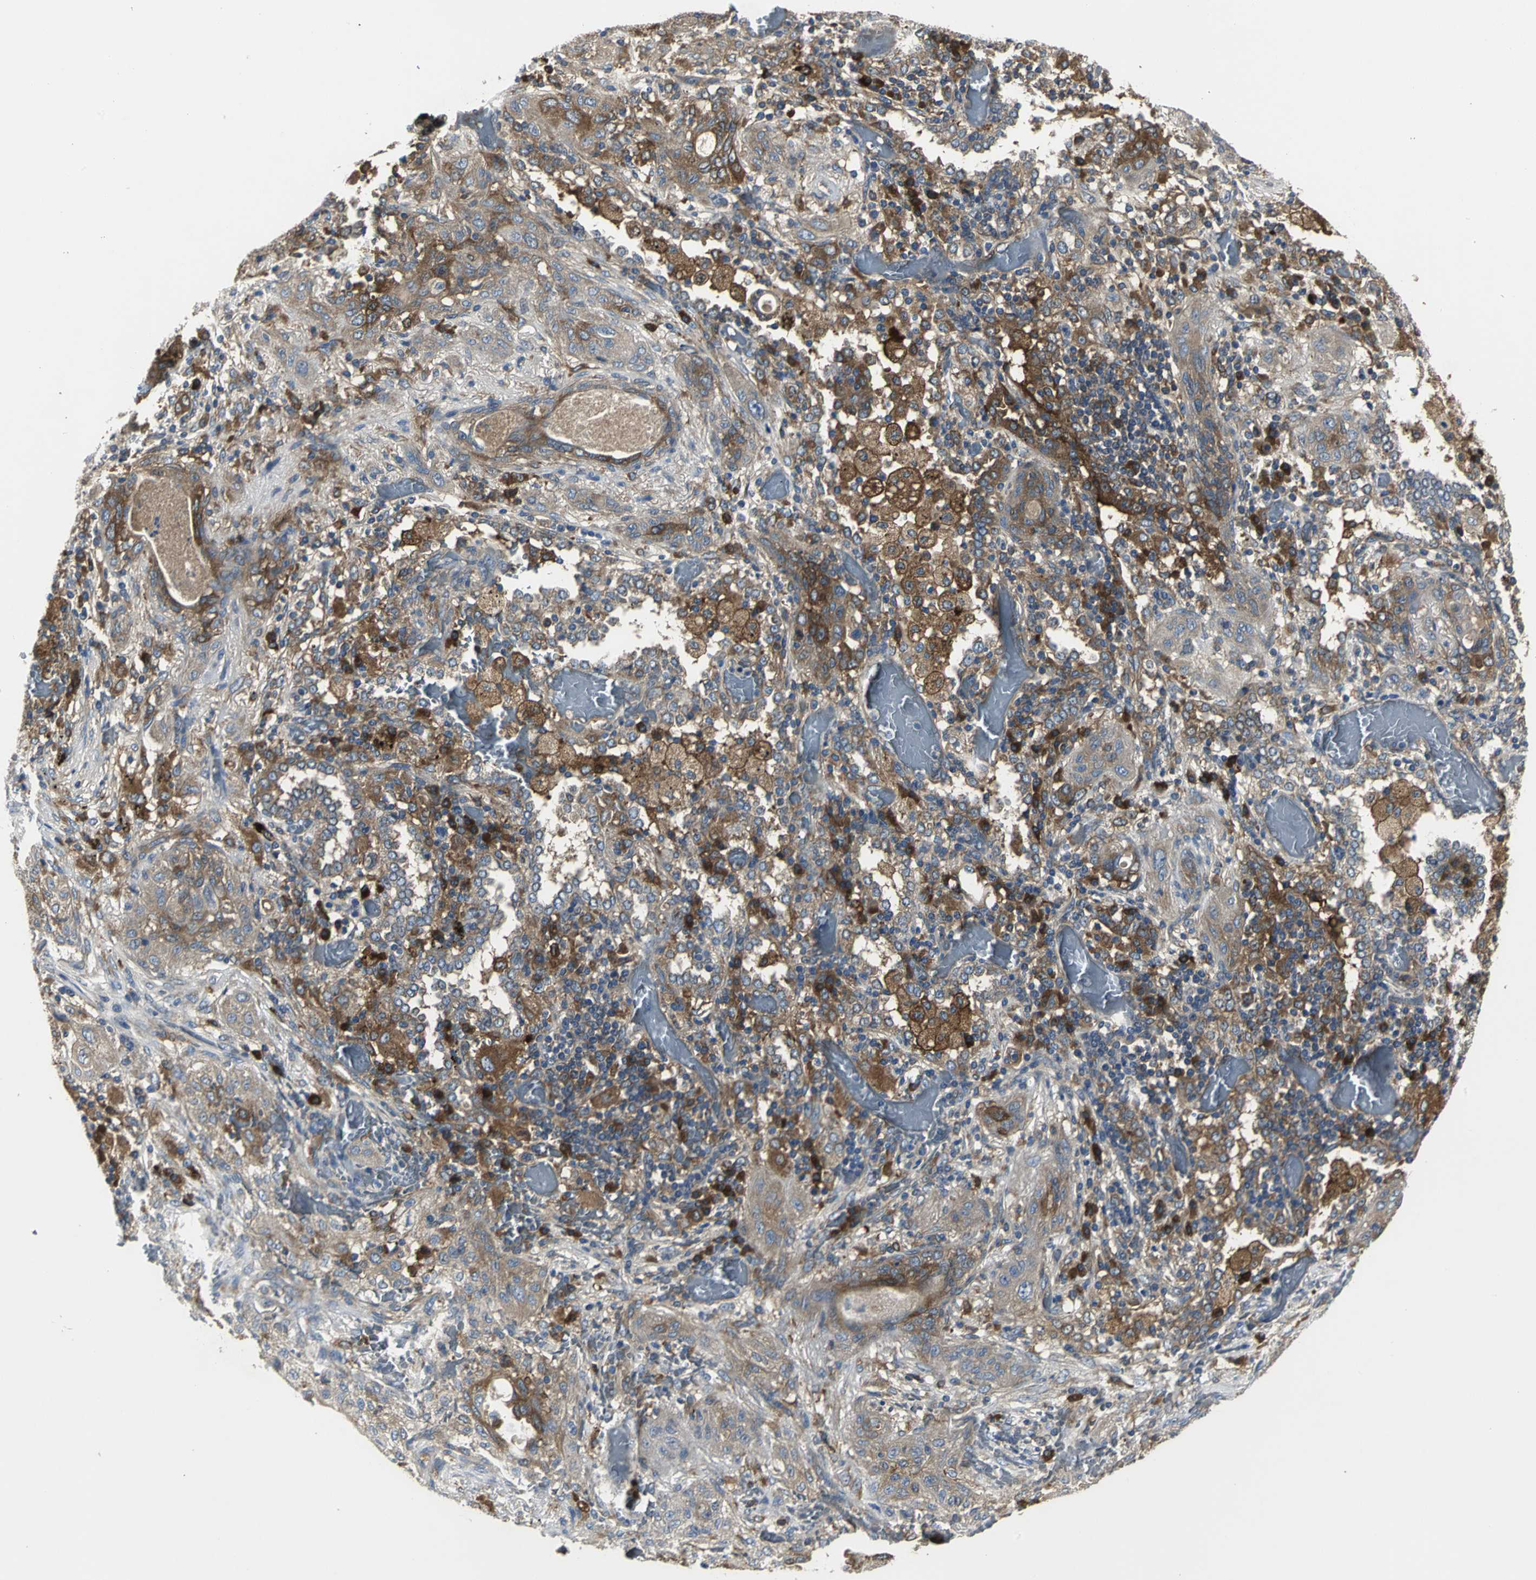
{"staining": {"intensity": "moderate", "quantity": ">75%", "location": "cytoplasmic/membranous"}, "tissue": "lung cancer", "cell_type": "Tumor cells", "image_type": "cancer", "snomed": [{"axis": "morphology", "description": "Squamous cell carcinoma, NOS"}, {"axis": "topography", "description": "Lung"}], "caption": "Squamous cell carcinoma (lung) was stained to show a protein in brown. There is medium levels of moderate cytoplasmic/membranous expression in about >75% of tumor cells.", "gene": "CHRNB1", "patient": {"sex": "female", "age": 47}}